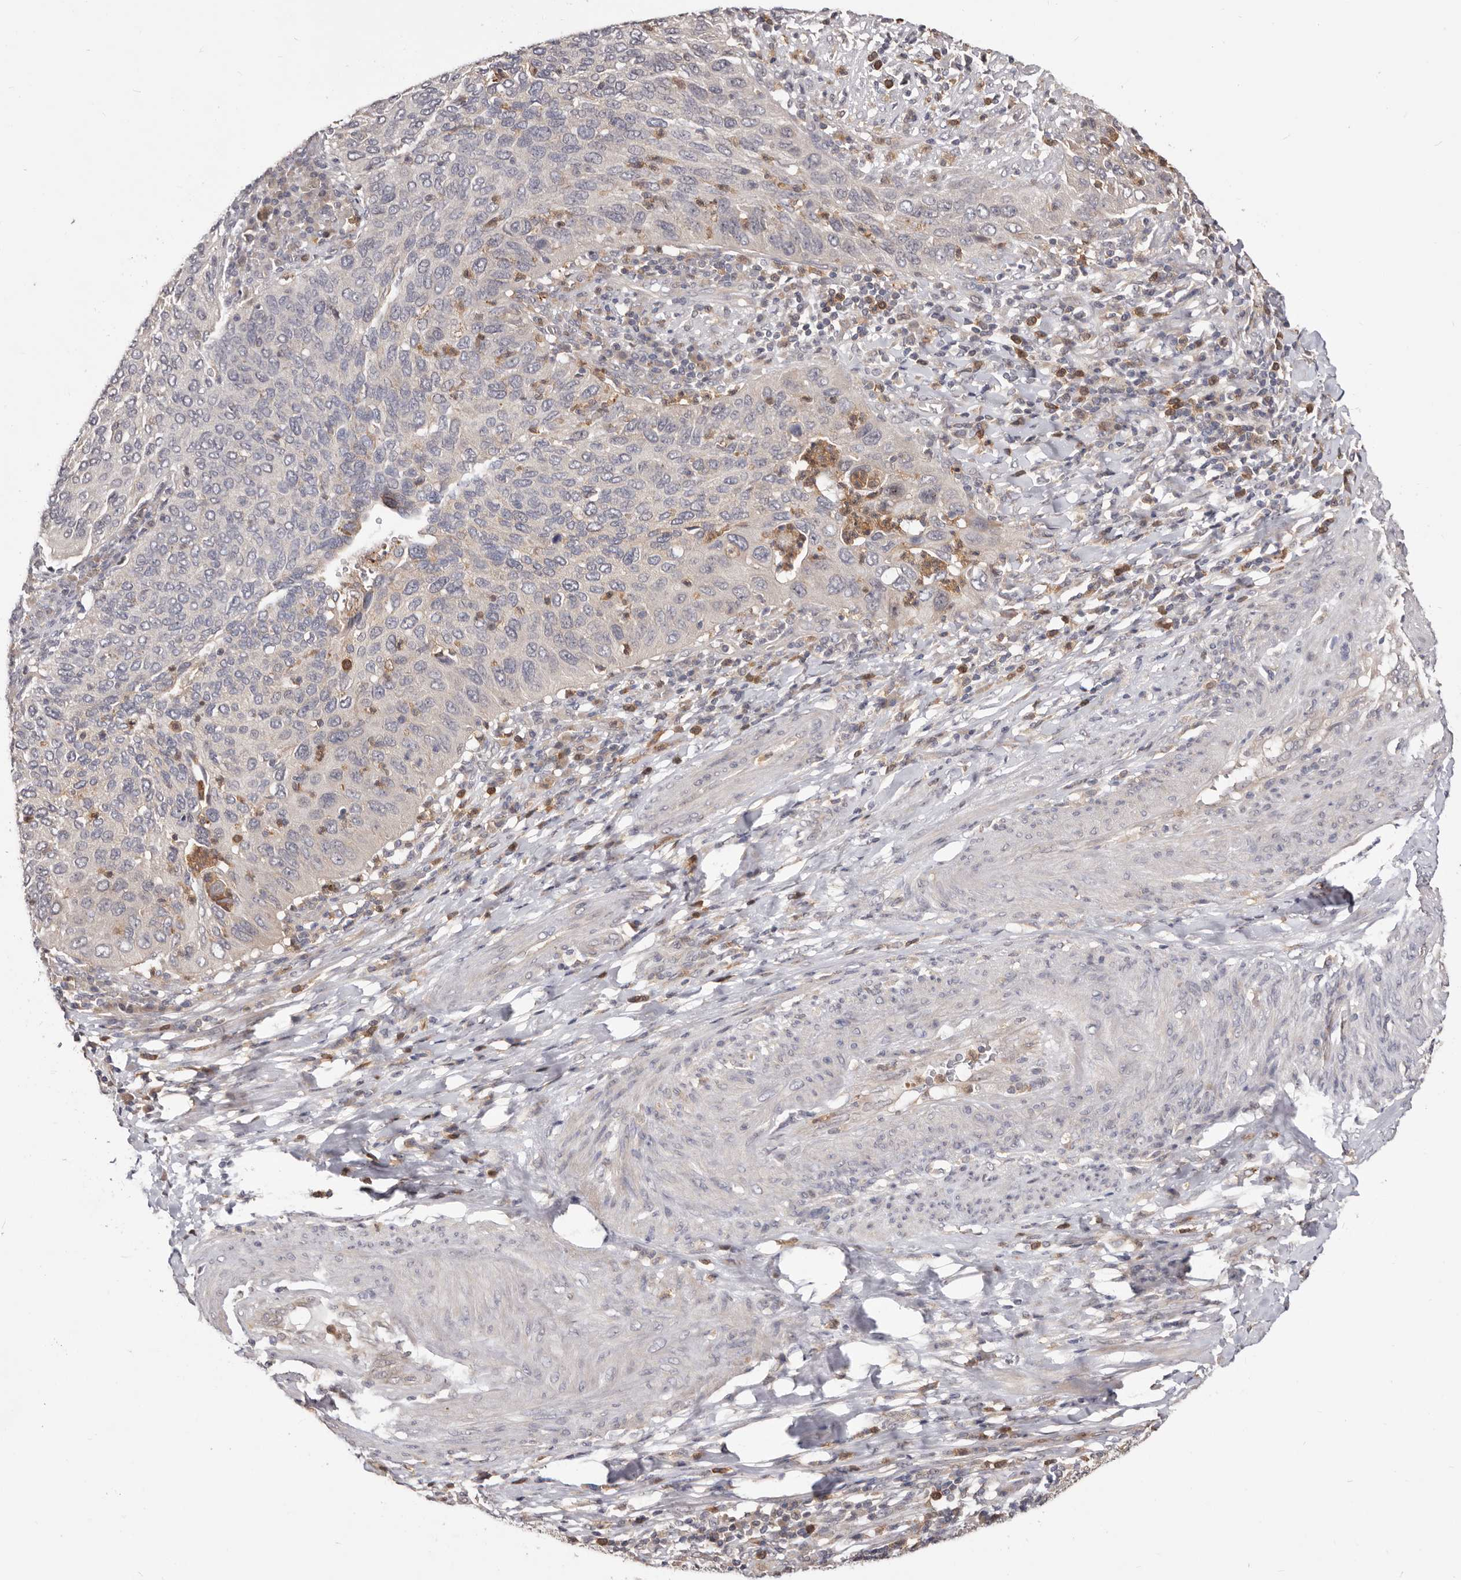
{"staining": {"intensity": "negative", "quantity": "none", "location": "none"}, "tissue": "cervical cancer", "cell_type": "Tumor cells", "image_type": "cancer", "snomed": [{"axis": "morphology", "description": "Squamous cell carcinoma, NOS"}, {"axis": "topography", "description": "Cervix"}], "caption": "Immunohistochemical staining of human cervical cancer (squamous cell carcinoma) reveals no significant expression in tumor cells.", "gene": "TC2N", "patient": {"sex": "female", "age": 38}}